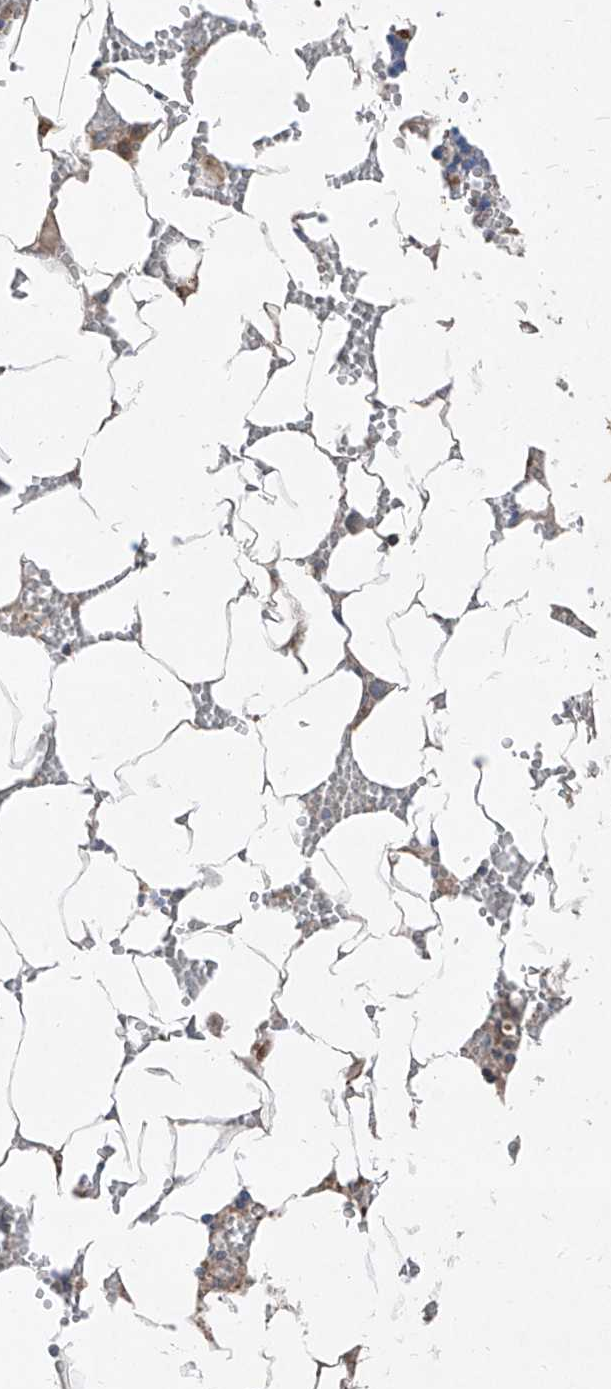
{"staining": {"intensity": "negative", "quantity": "none", "location": "none"}, "tissue": "bone marrow", "cell_type": "Hematopoietic cells", "image_type": "normal", "snomed": [{"axis": "morphology", "description": "Normal tissue, NOS"}, {"axis": "topography", "description": "Bone marrow"}], "caption": "This is an IHC micrograph of unremarkable bone marrow. There is no staining in hematopoietic cells.", "gene": "UFD1", "patient": {"sex": "male", "age": 70}}